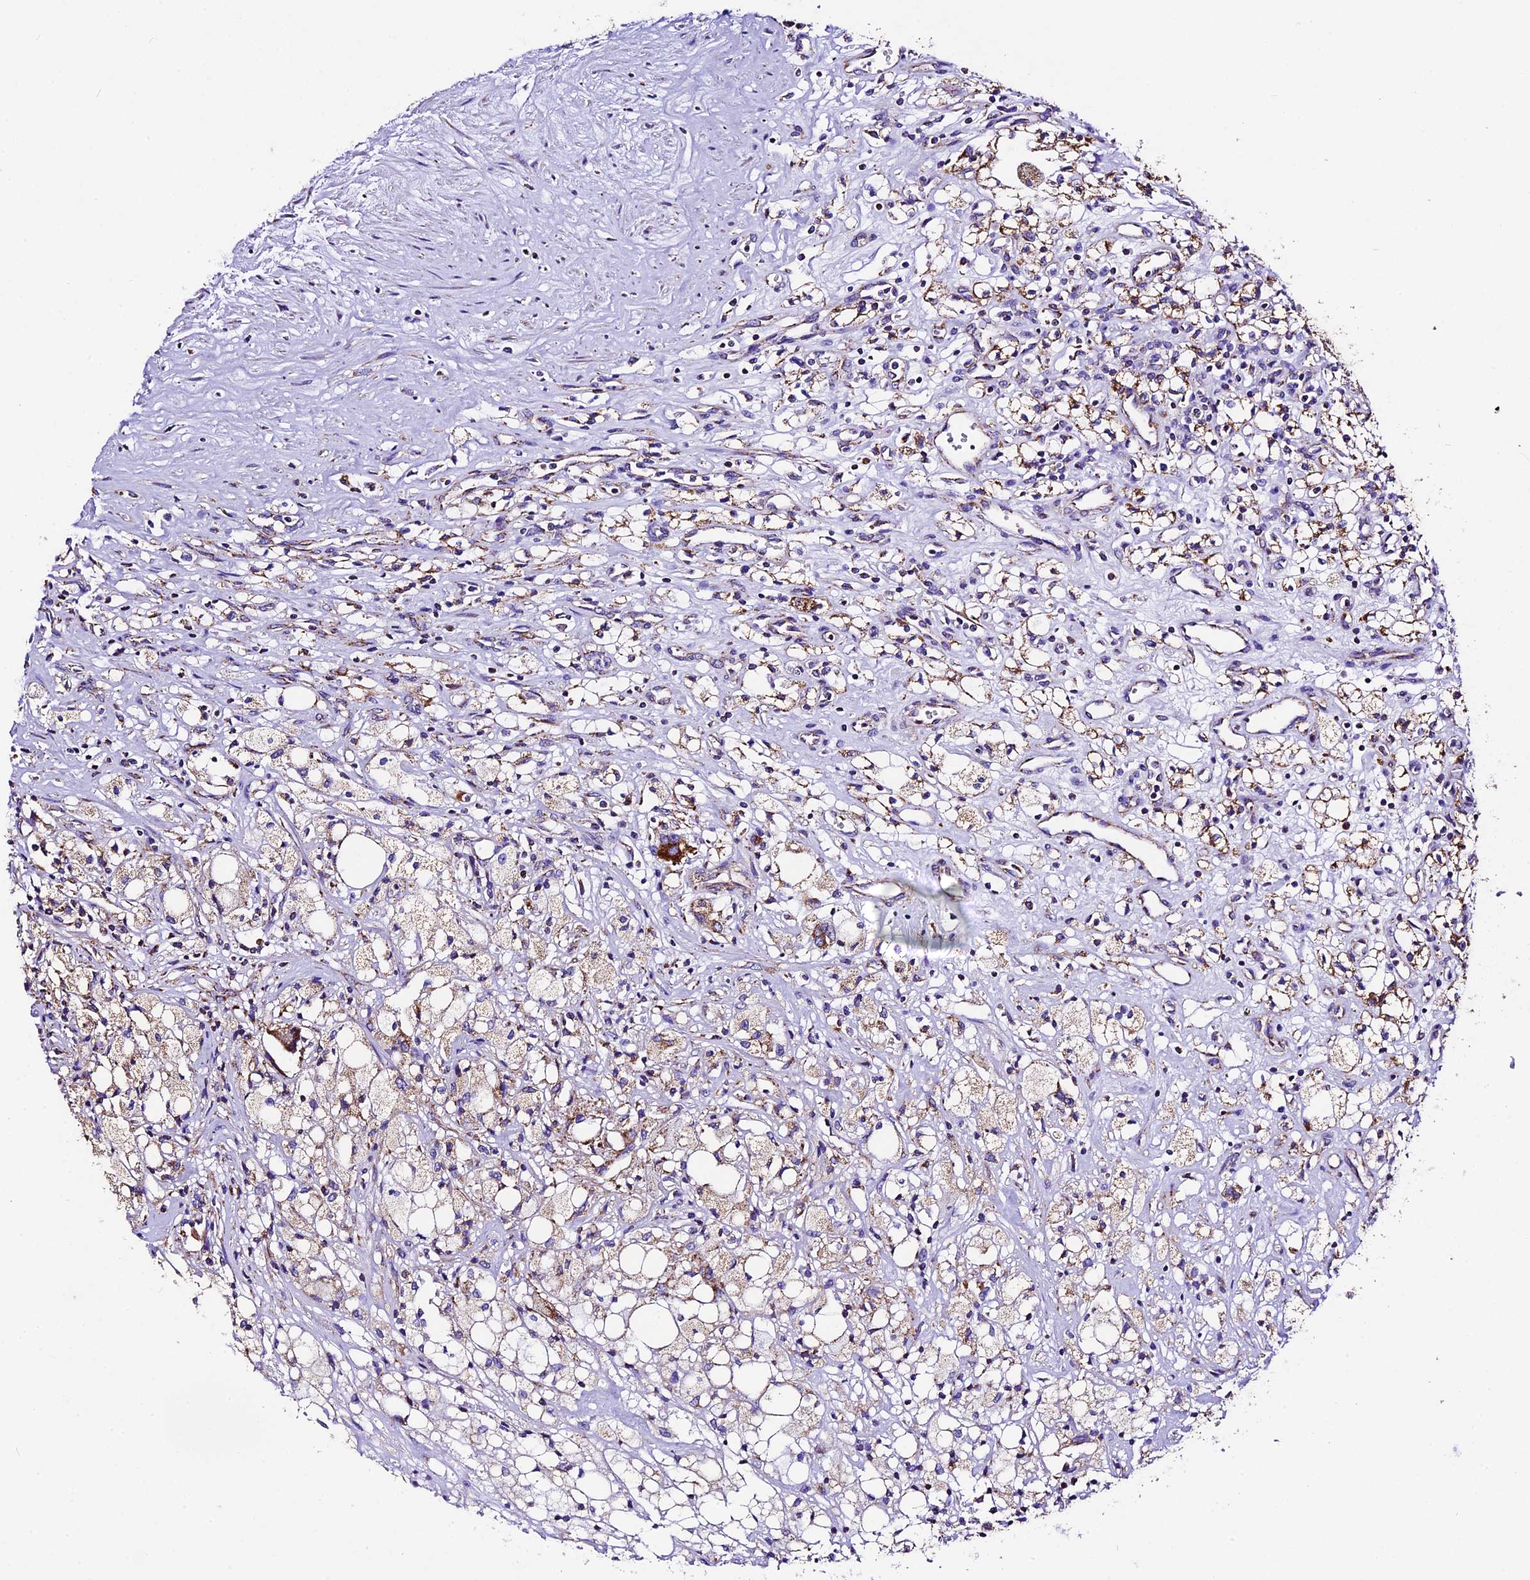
{"staining": {"intensity": "moderate", "quantity": ">75%", "location": "cytoplasmic/membranous"}, "tissue": "renal cancer", "cell_type": "Tumor cells", "image_type": "cancer", "snomed": [{"axis": "morphology", "description": "Adenocarcinoma, NOS"}, {"axis": "topography", "description": "Kidney"}], "caption": "Immunohistochemical staining of renal cancer exhibits moderate cytoplasmic/membranous protein positivity in approximately >75% of tumor cells.", "gene": "DCAF5", "patient": {"sex": "male", "age": 59}}